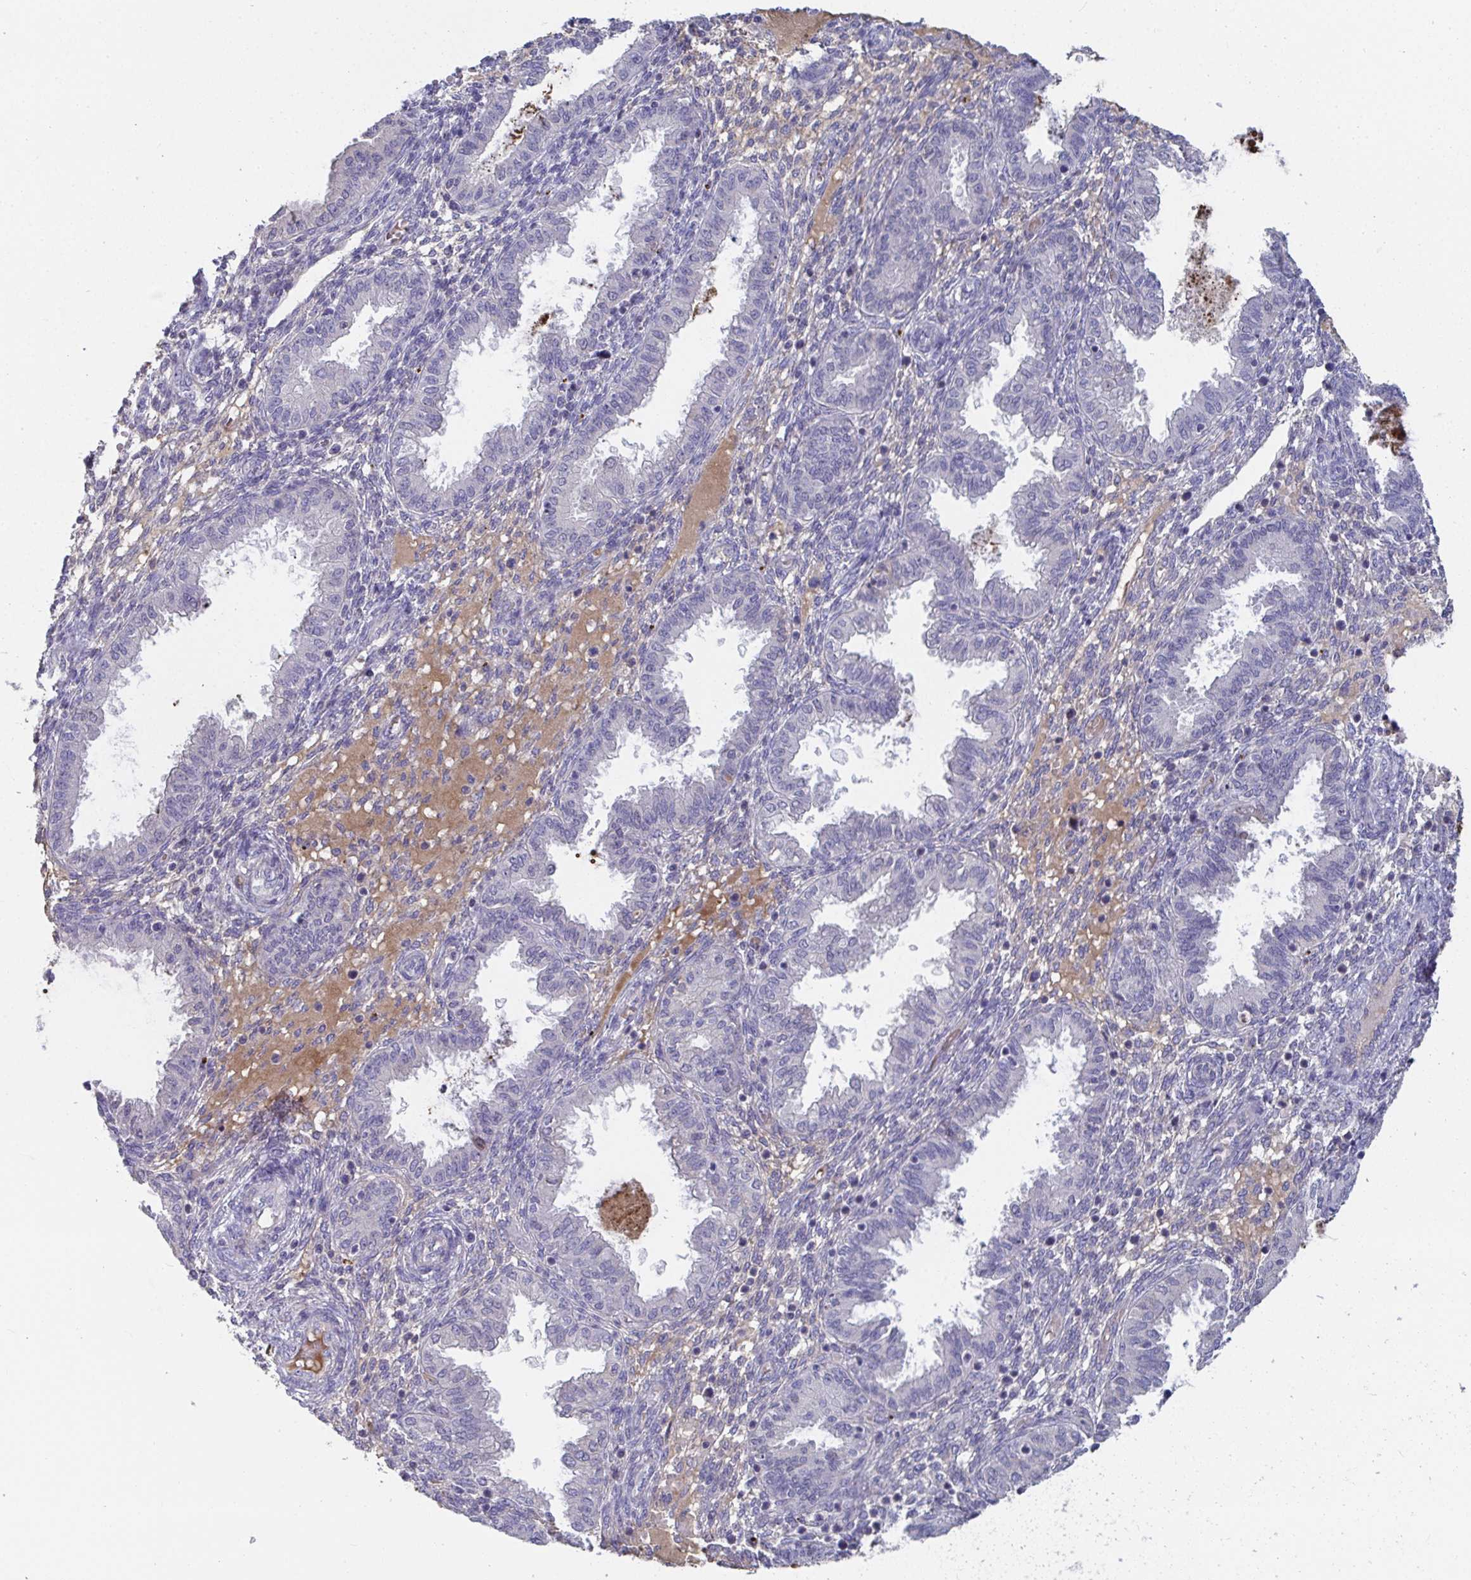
{"staining": {"intensity": "negative", "quantity": "none", "location": "none"}, "tissue": "endometrium", "cell_type": "Cells in endometrial stroma", "image_type": "normal", "snomed": [{"axis": "morphology", "description": "Normal tissue, NOS"}, {"axis": "topography", "description": "Endometrium"}], "caption": "High magnification brightfield microscopy of benign endometrium stained with DAB (brown) and counterstained with hematoxylin (blue): cells in endometrial stroma show no significant staining. The staining is performed using DAB (3,3'-diaminobenzidine) brown chromogen with nuclei counter-stained in using hematoxylin.", "gene": "ANO5", "patient": {"sex": "female", "age": 33}}